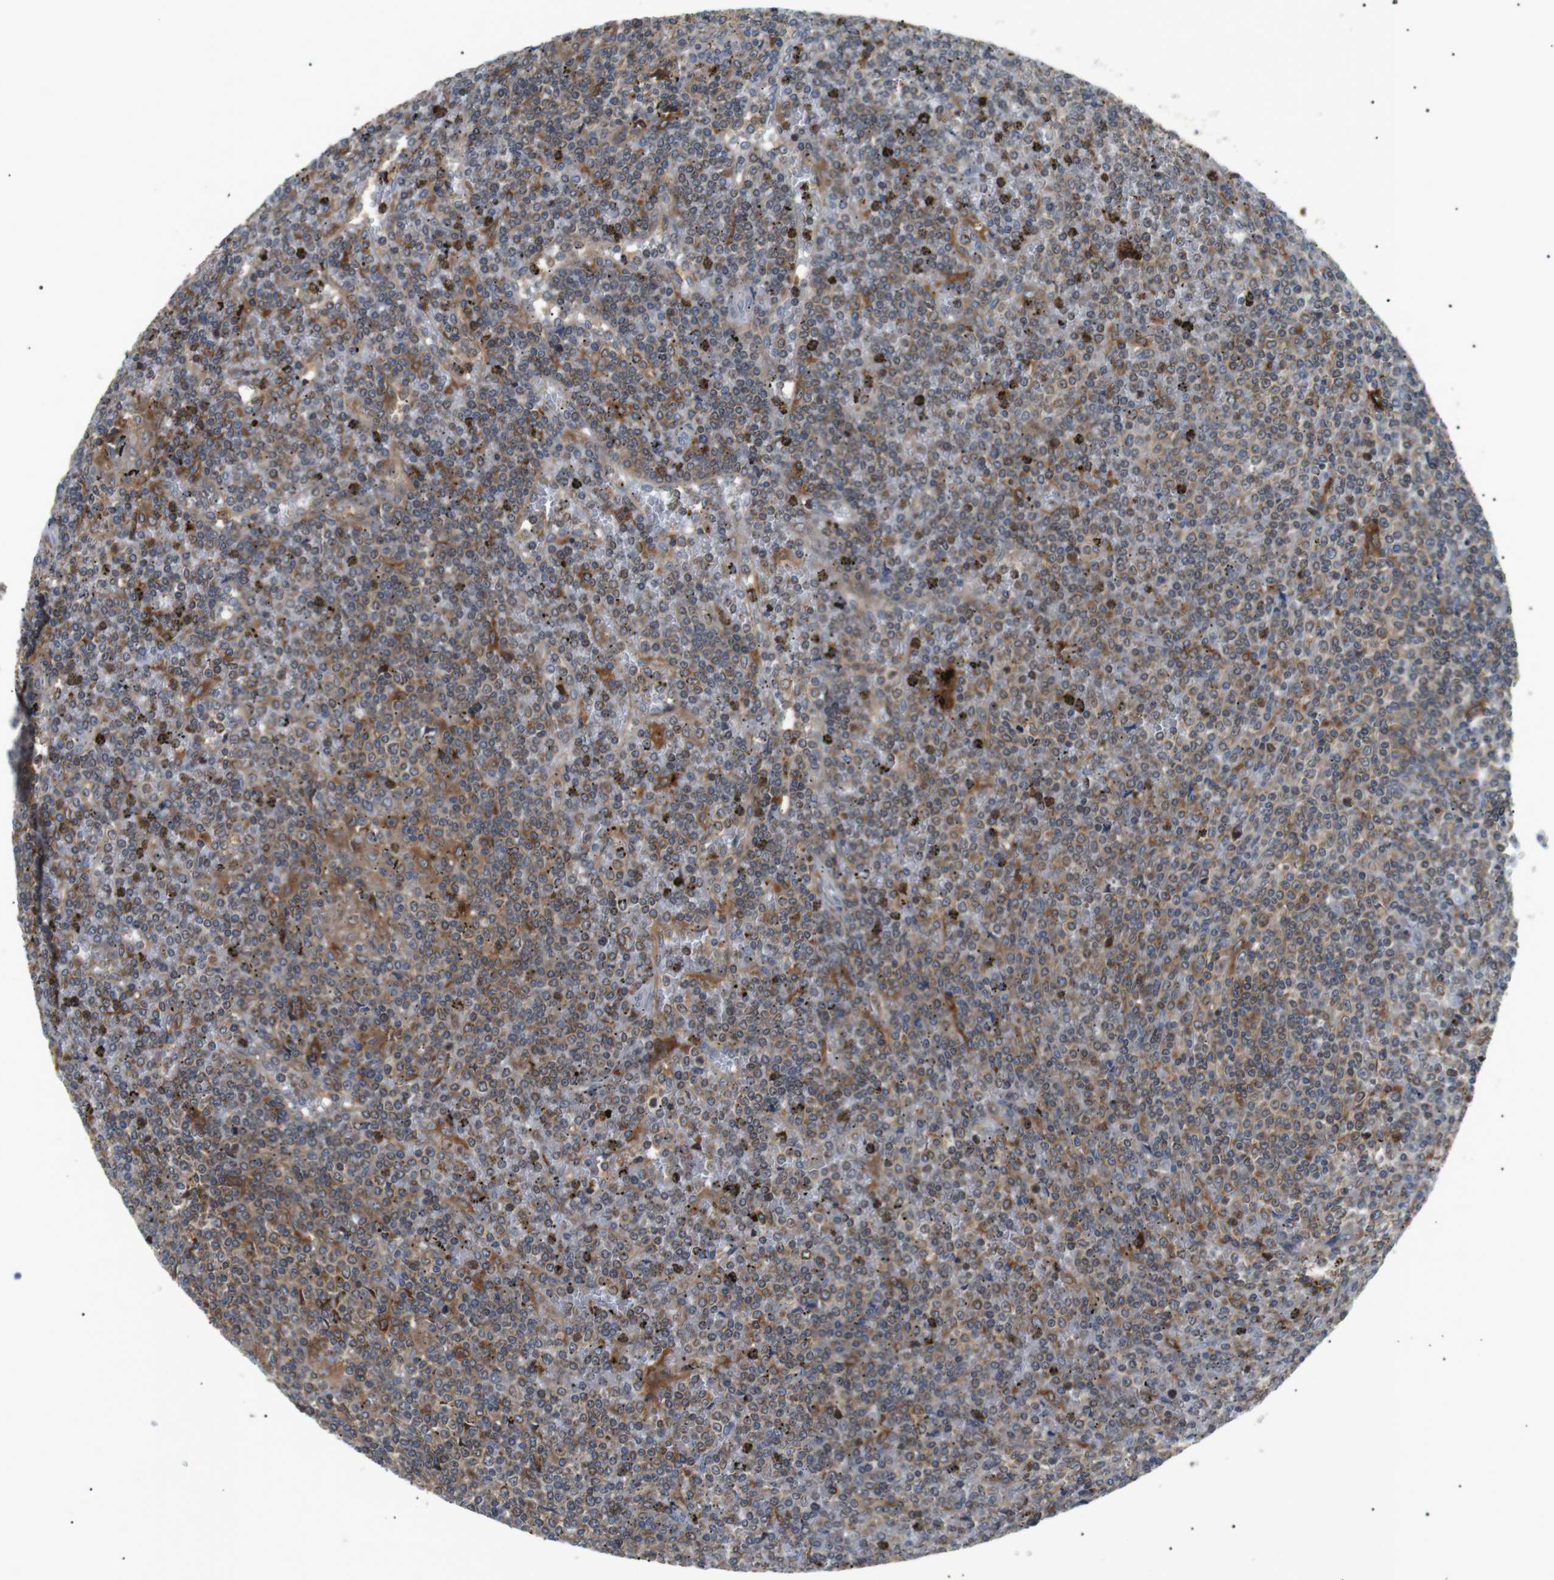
{"staining": {"intensity": "weak", "quantity": ">75%", "location": "cytoplasmic/membranous"}, "tissue": "lymphoma", "cell_type": "Tumor cells", "image_type": "cancer", "snomed": [{"axis": "morphology", "description": "Malignant lymphoma, non-Hodgkin's type, Low grade"}, {"axis": "topography", "description": "Spleen"}], "caption": "Immunohistochemical staining of human lymphoma demonstrates low levels of weak cytoplasmic/membranous protein staining in about >75% of tumor cells.", "gene": "RAB9A", "patient": {"sex": "female", "age": 19}}